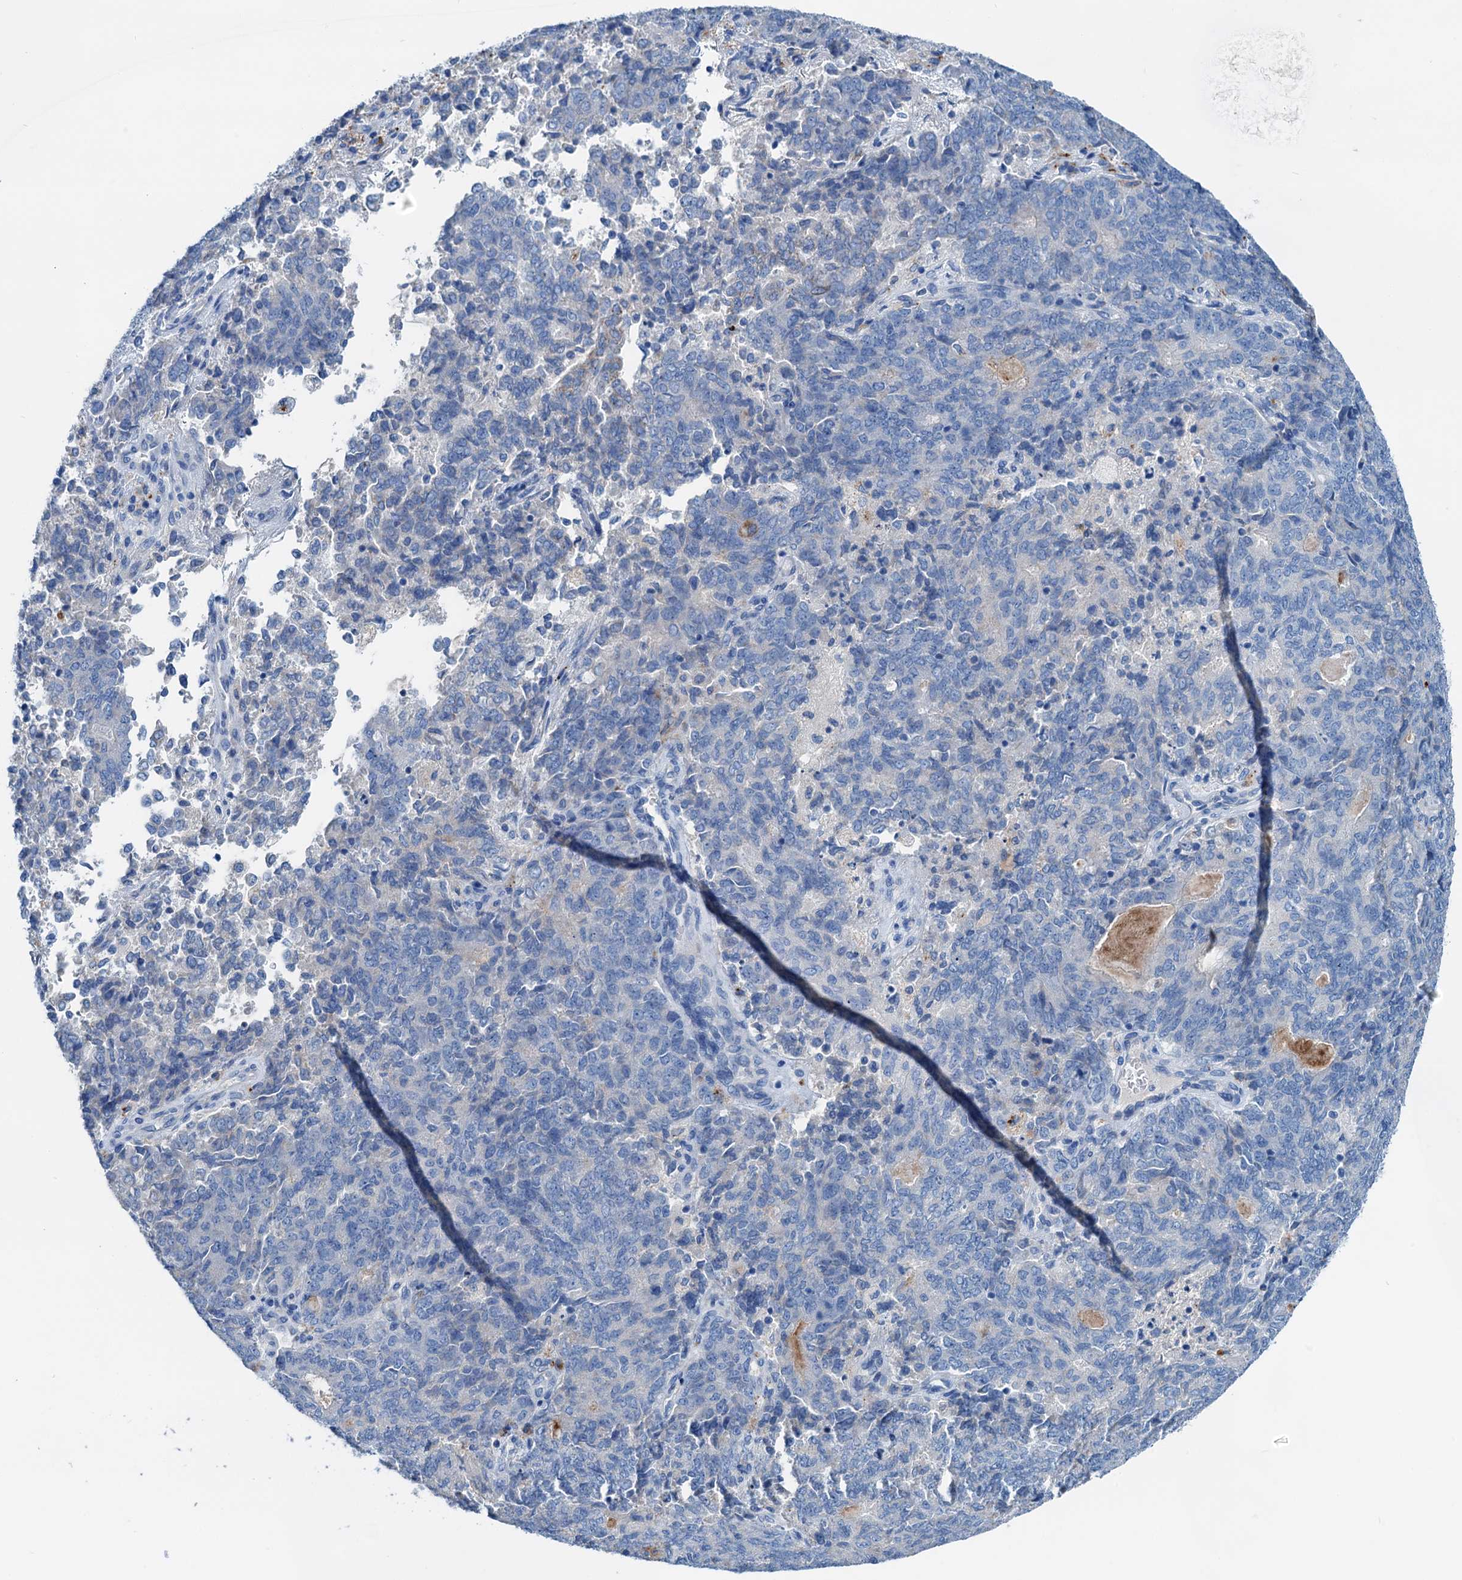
{"staining": {"intensity": "negative", "quantity": "none", "location": "none"}, "tissue": "endometrial cancer", "cell_type": "Tumor cells", "image_type": "cancer", "snomed": [{"axis": "morphology", "description": "Adenocarcinoma, NOS"}, {"axis": "topography", "description": "Endometrium"}], "caption": "Immunohistochemistry (IHC) histopathology image of neoplastic tissue: endometrial adenocarcinoma stained with DAB (3,3'-diaminobenzidine) demonstrates no significant protein staining in tumor cells. (IHC, brightfield microscopy, high magnification).", "gene": "C1QTNF4", "patient": {"sex": "female", "age": 80}}